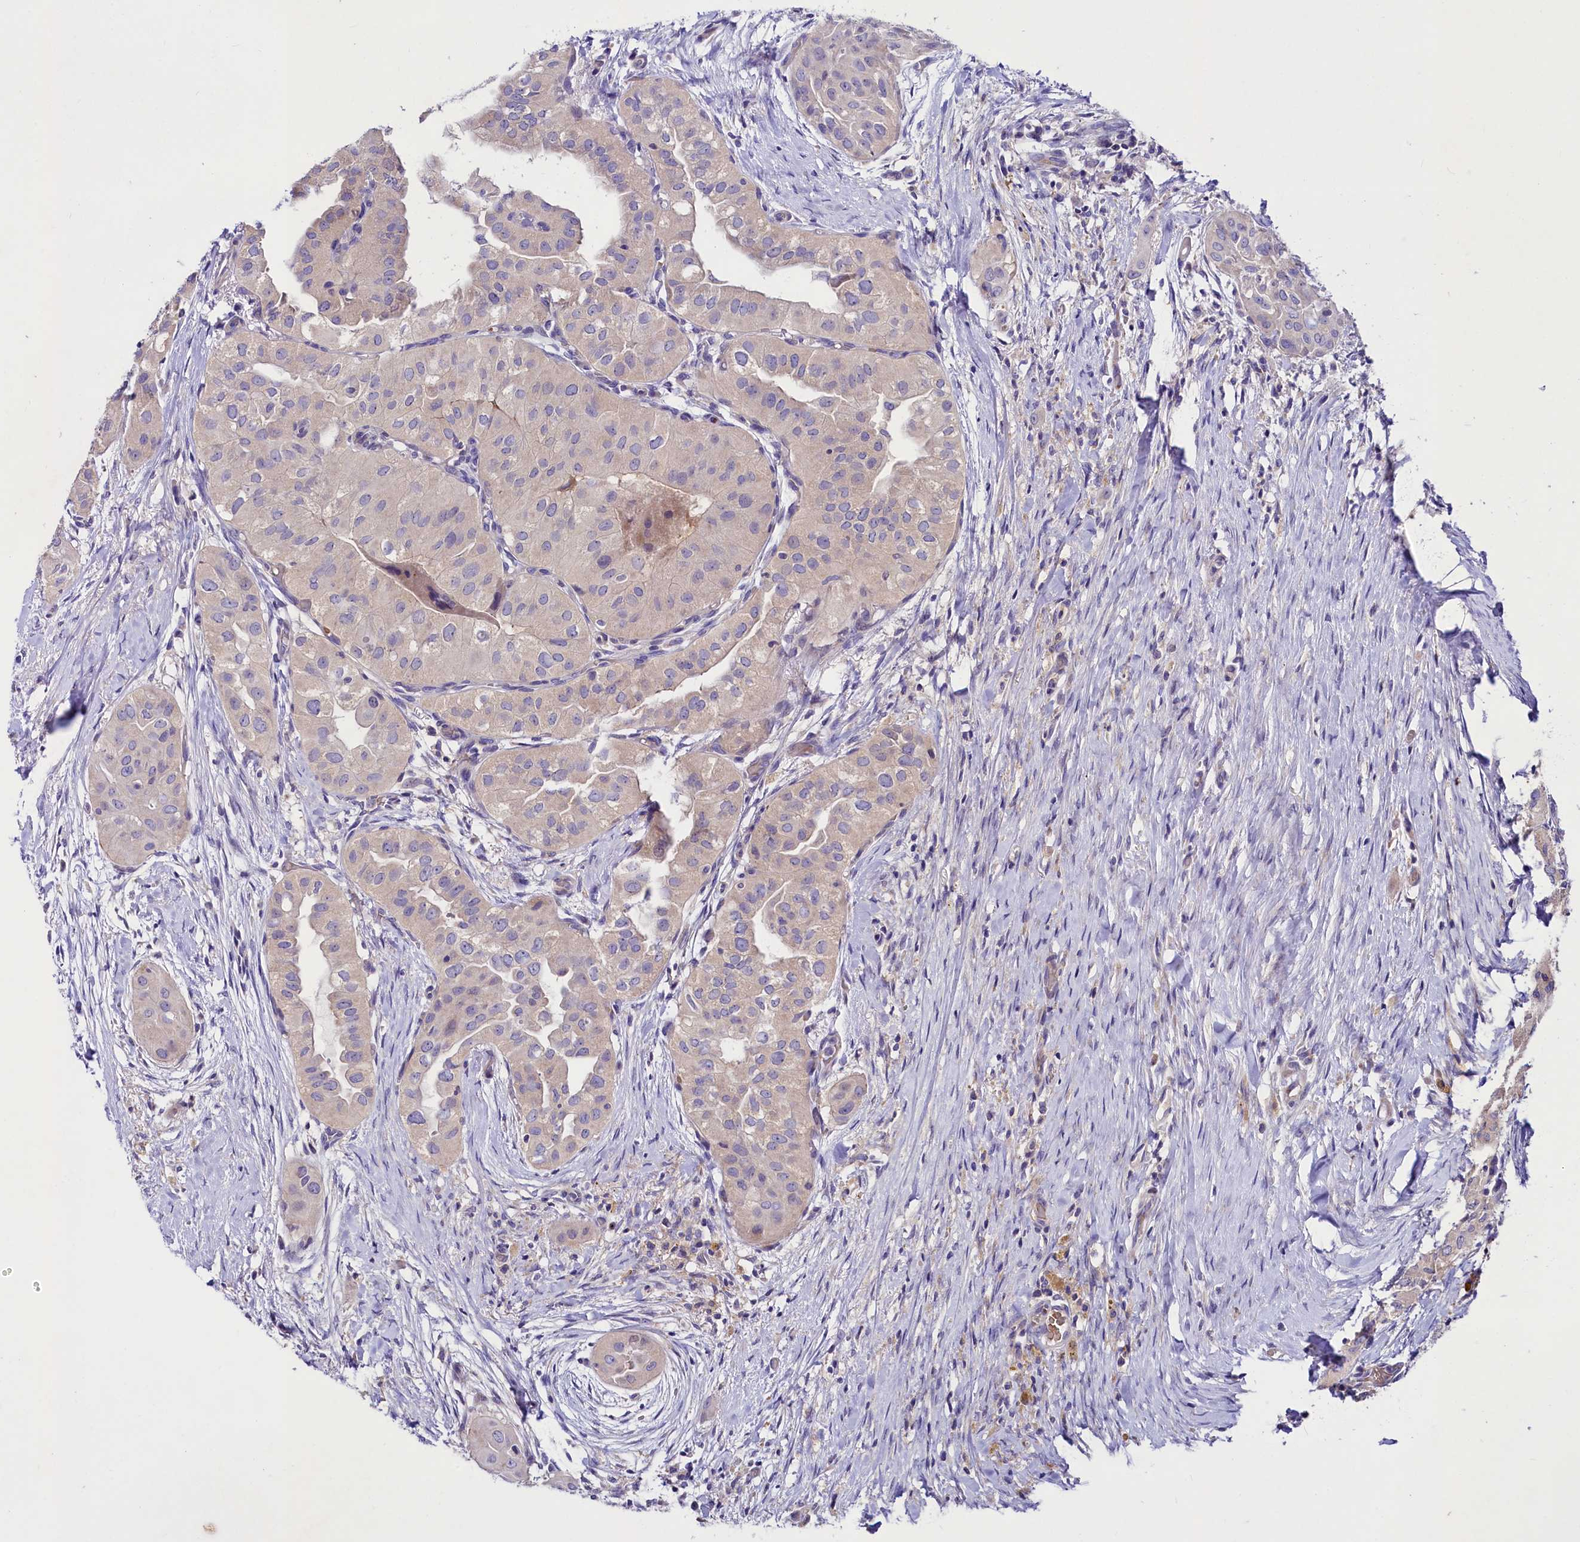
{"staining": {"intensity": "negative", "quantity": "none", "location": "none"}, "tissue": "thyroid cancer", "cell_type": "Tumor cells", "image_type": "cancer", "snomed": [{"axis": "morphology", "description": "Papillary adenocarcinoma, NOS"}, {"axis": "topography", "description": "Thyroid gland"}], "caption": "Thyroid cancer stained for a protein using immunohistochemistry shows no positivity tumor cells.", "gene": "ABHD5", "patient": {"sex": "female", "age": 59}}